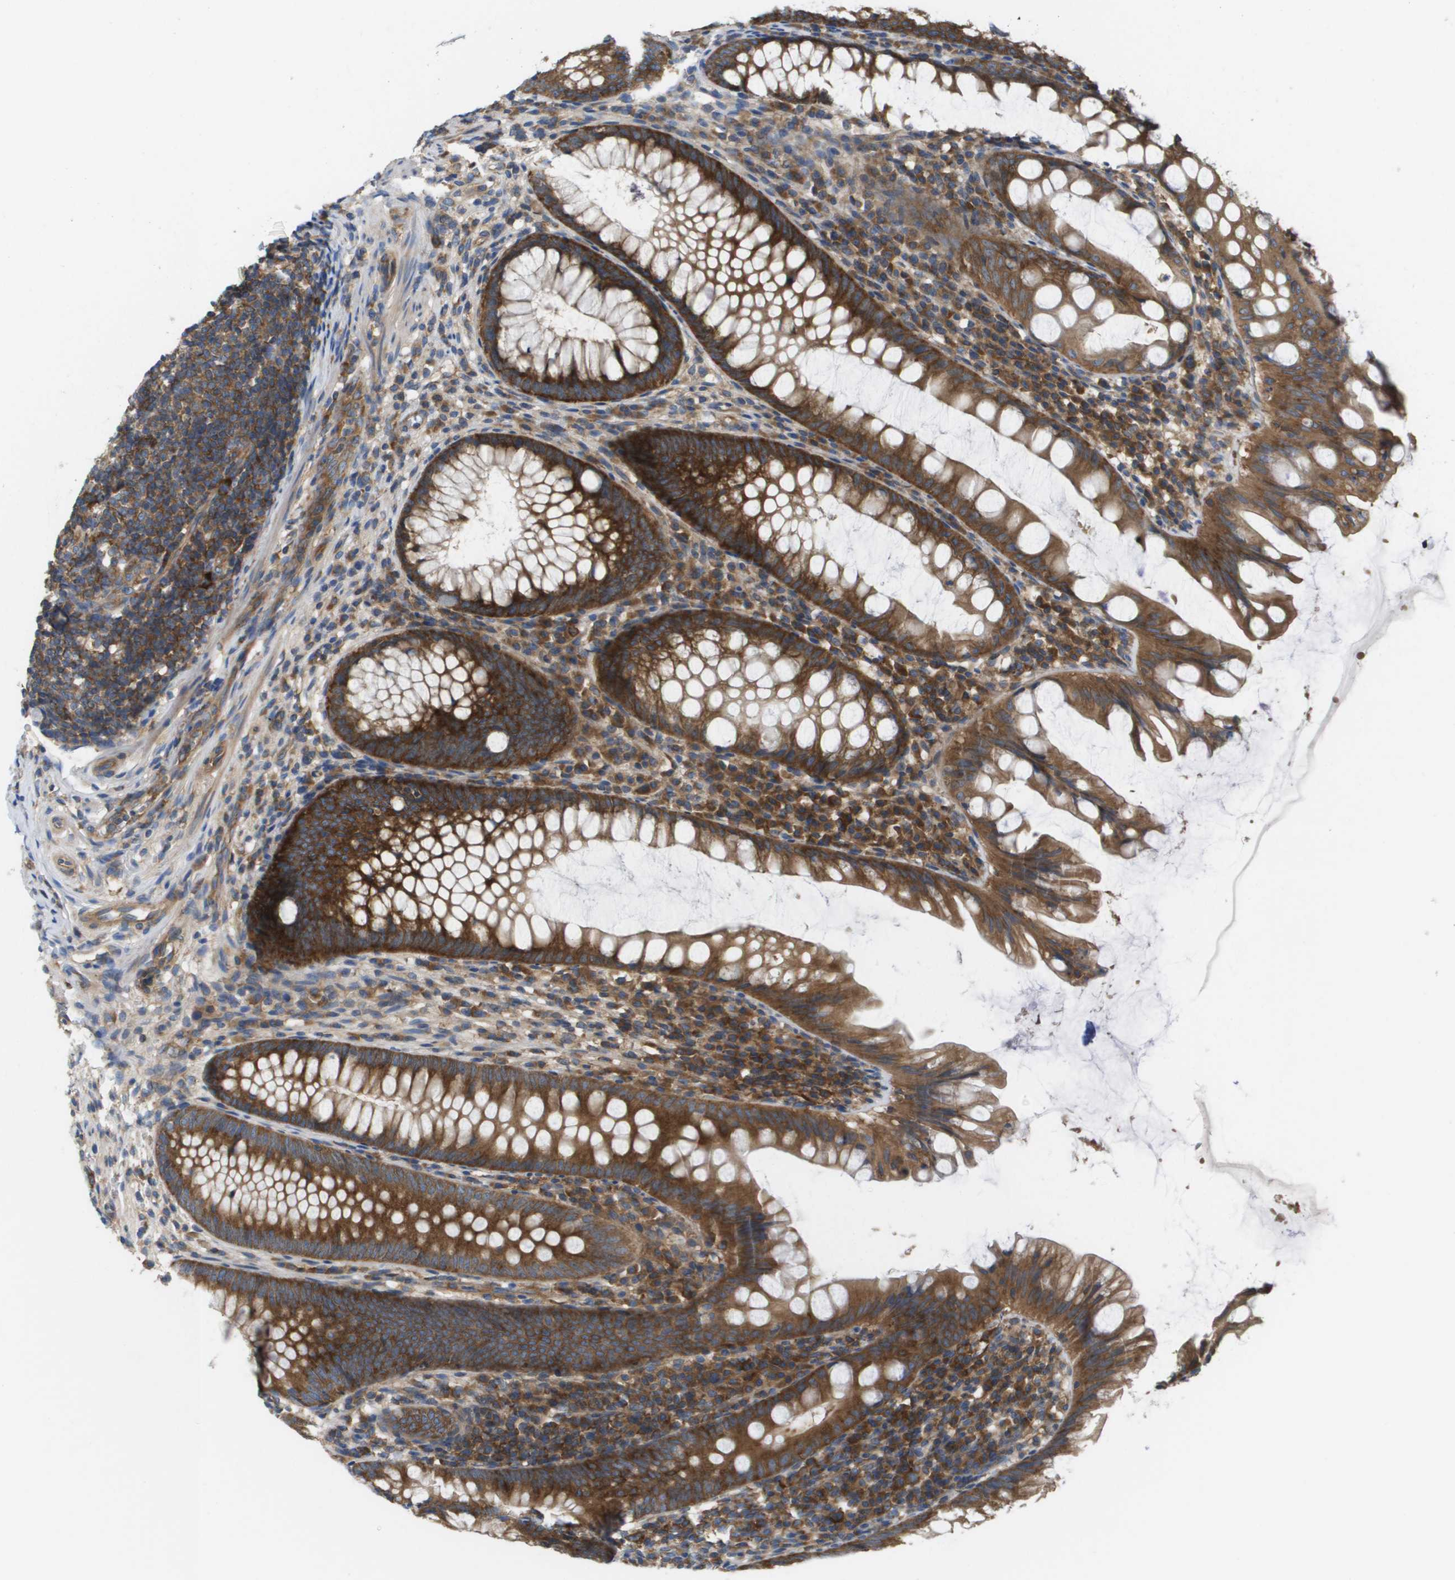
{"staining": {"intensity": "strong", "quantity": ">75%", "location": "cytoplasmic/membranous"}, "tissue": "appendix", "cell_type": "Glandular cells", "image_type": "normal", "snomed": [{"axis": "morphology", "description": "Normal tissue, NOS"}, {"axis": "topography", "description": "Appendix"}], "caption": "Approximately >75% of glandular cells in benign appendix display strong cytoplasmic/membranous protein expression as visualized by brown immunohistochemical staining.", "gene": "EIF4G2", "patient": {"sex": "male", "age": 56}}